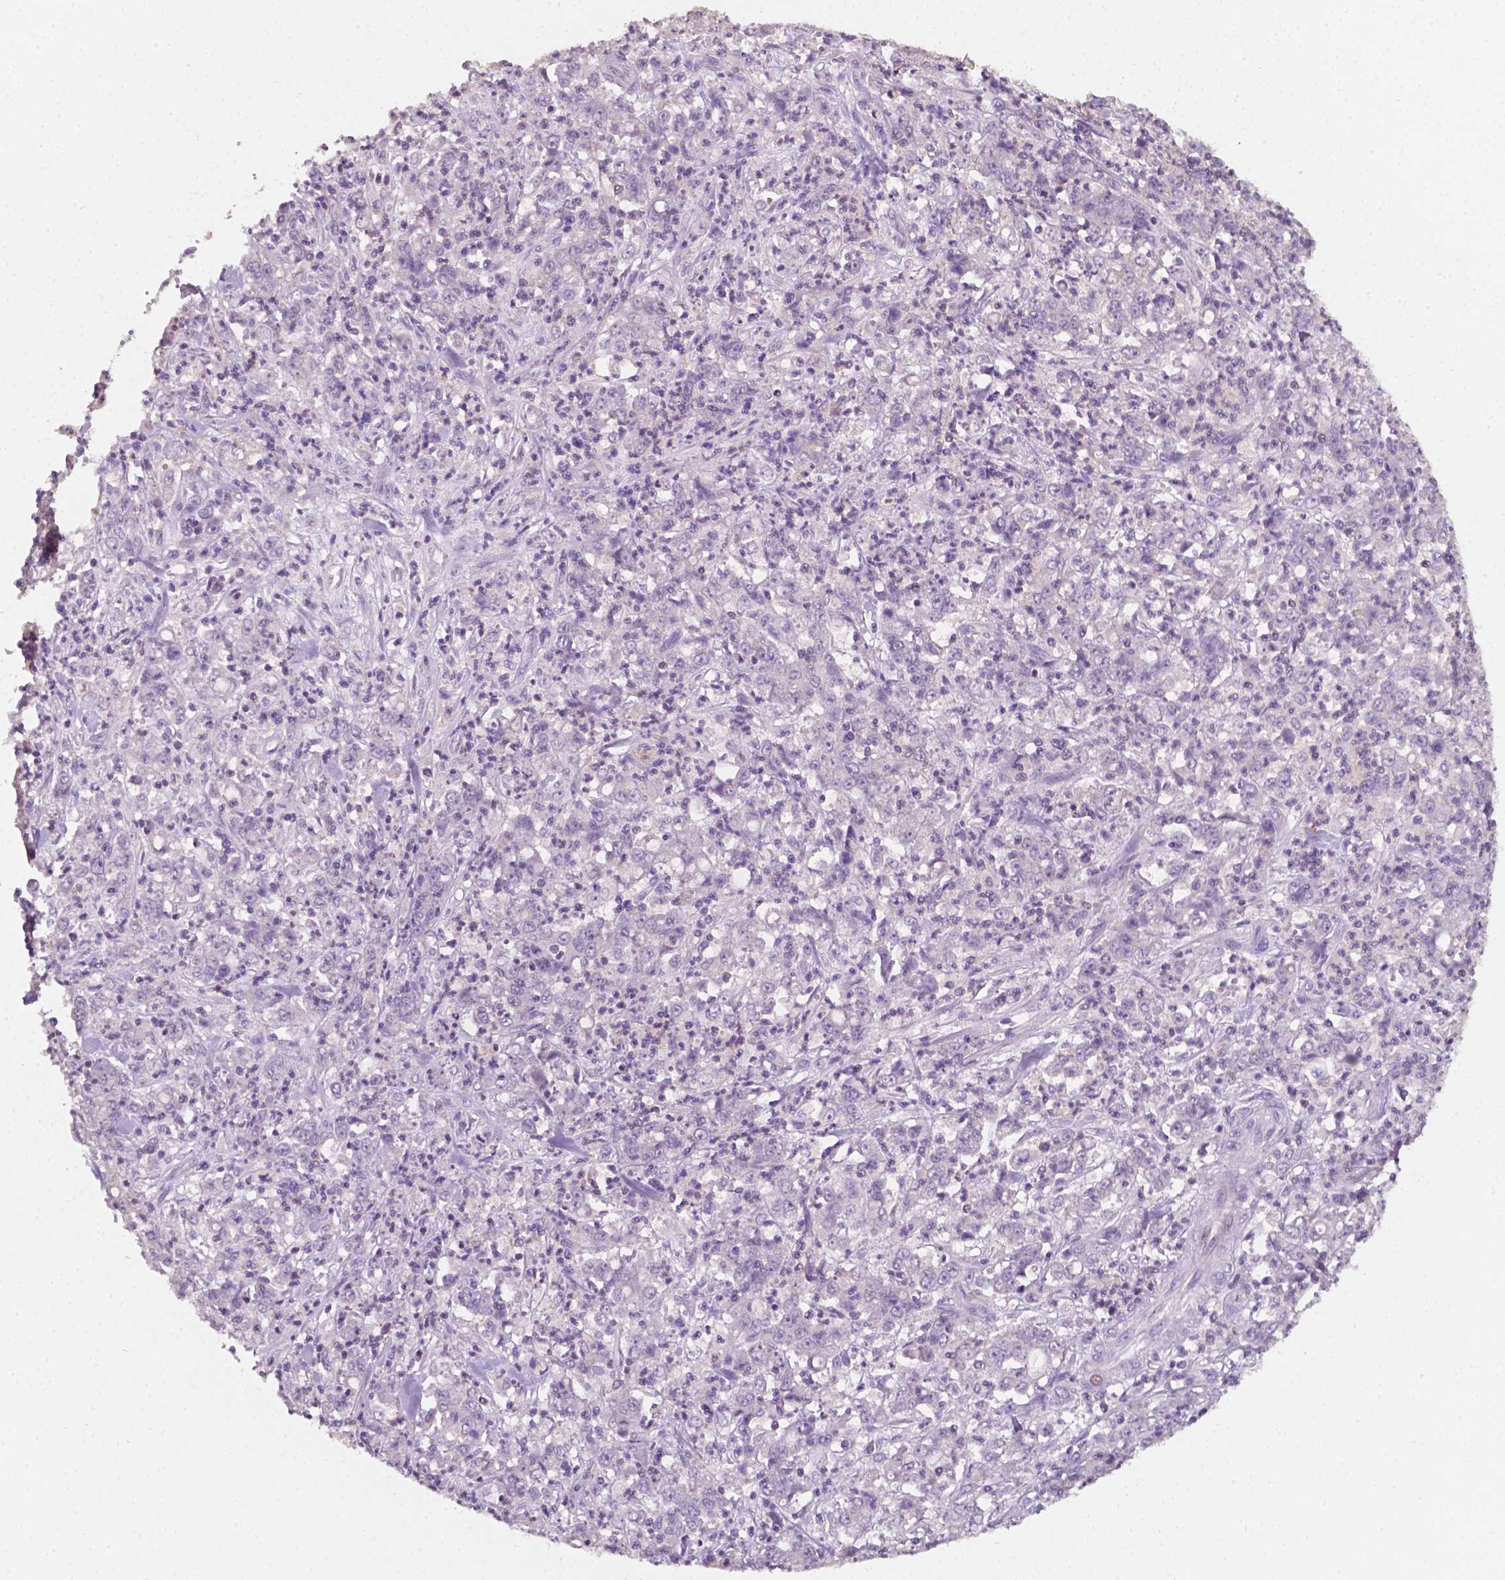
{"staining": {"intensity": "negative", "quantity": "none", "location": "none"}, "tissue": "stomach cancer", "cell_type": "Tumor cells", "image_type": "cancer", "snomed": [{"axis": "morphology", "description": "Adenocarcinoma, NOS"}, {"axis": "topography", "description": "Stomach, lower"}], "caption": "IHC histopathology image of neoplastic tissue: adenocarcinoma (stomach) stained with DAB shows no significant protein staining in tumor cells. (Immunohistochemistry (ihc), brightfield microscopy, high magnification).", "gene": "EGFR", "patient": {"sex": "female", "age": 71}}